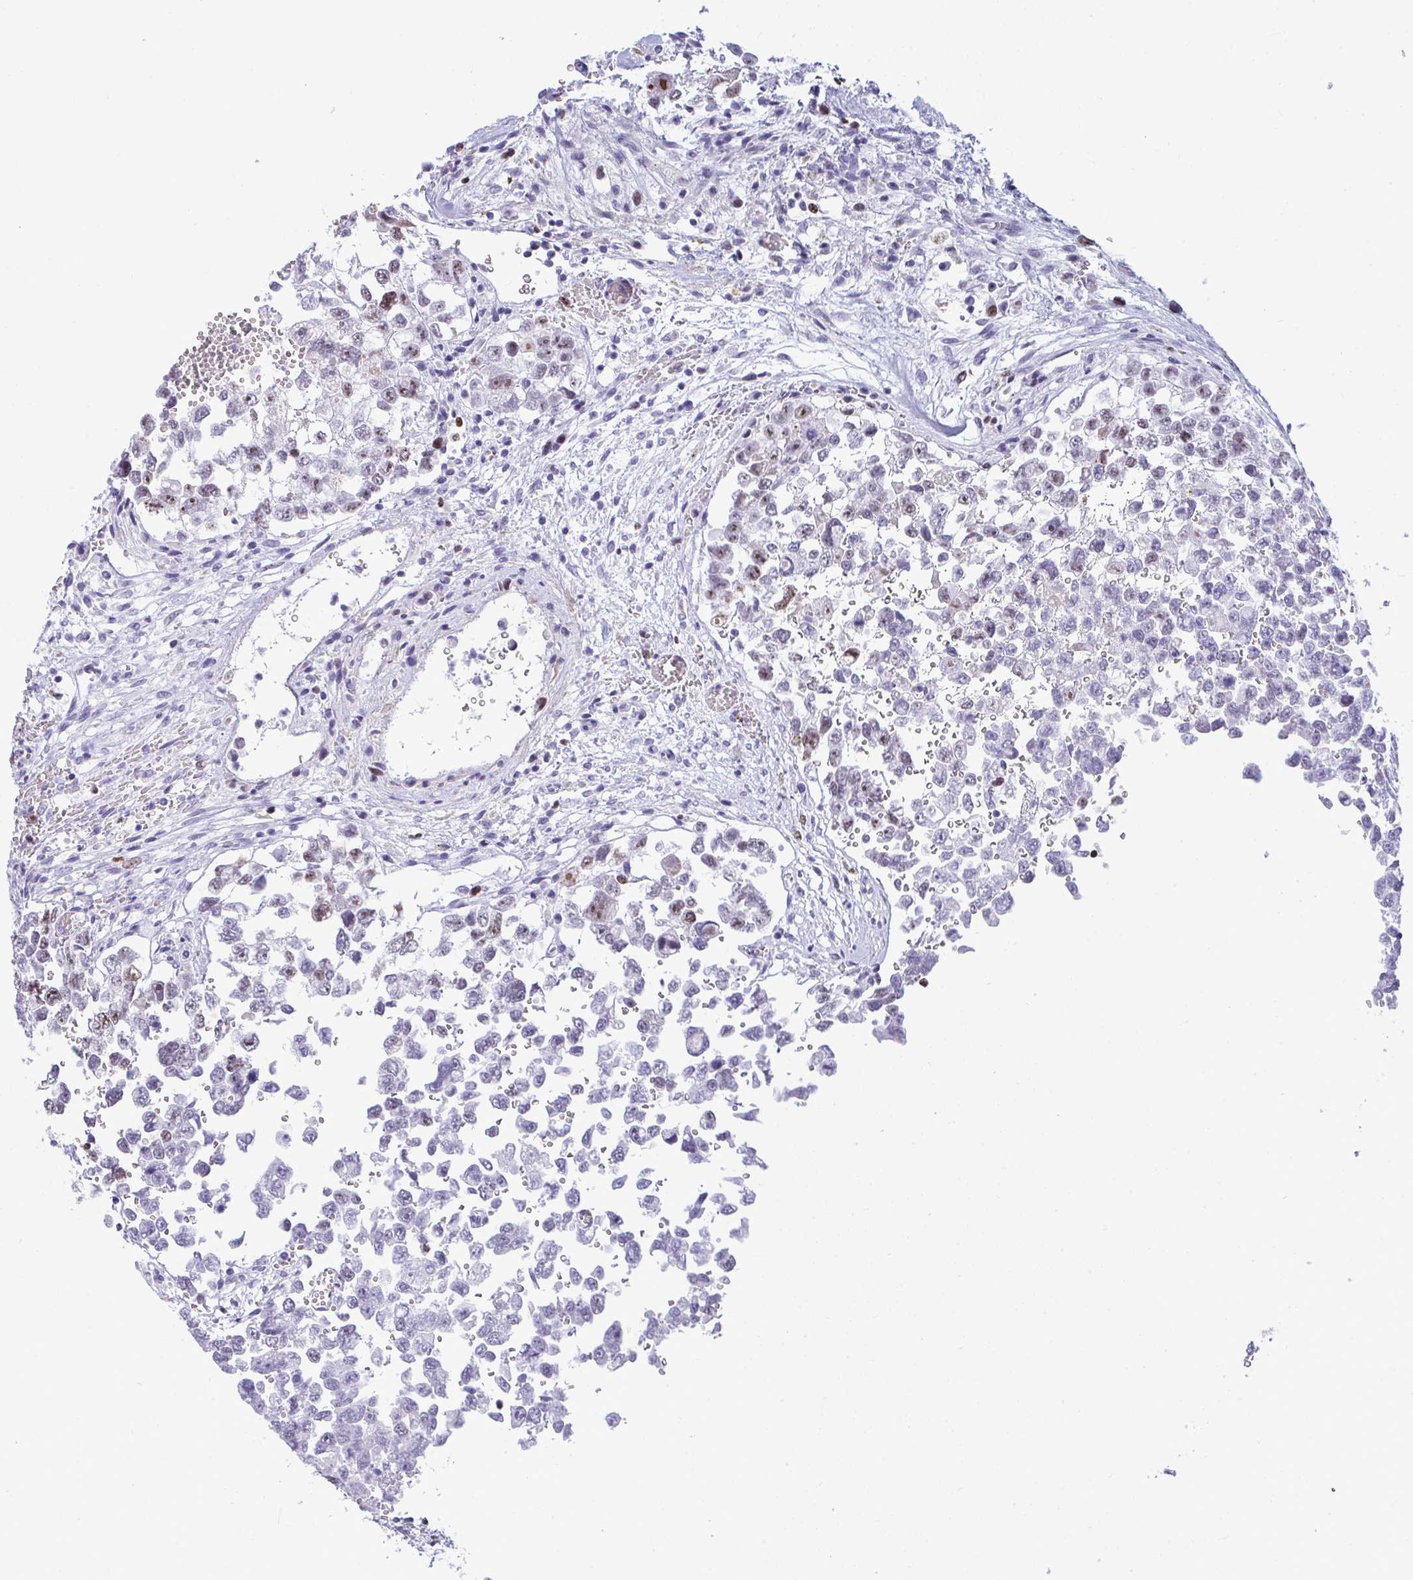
{"staining": {"intensity": "moderate", "quantity": "25%-75%", "location": "nuclear"}, "tissue": "testis cancer", "cell_type": "Tumor cells", "image_type": "cancer", "snomed": [{"axis": "morphology", "description": "Carcinoma, Embryonal, NOS"}, {"axis": "topography", "description": "Testis"}], "caption": "Immunohistochemistry (IHC) staining of embryonal carcinoma (testis), which displays medium levels of moderate nuclear staining in about 25%-75% of tumor cells indicating moderate nuclear protein positivity. The staining was performed using DAB (brown) for protein detection and nuclei were counterstained in hematoxylin (blue).", "gene": "SUZ12", "patient": {"sex": "male", "age": 18}}